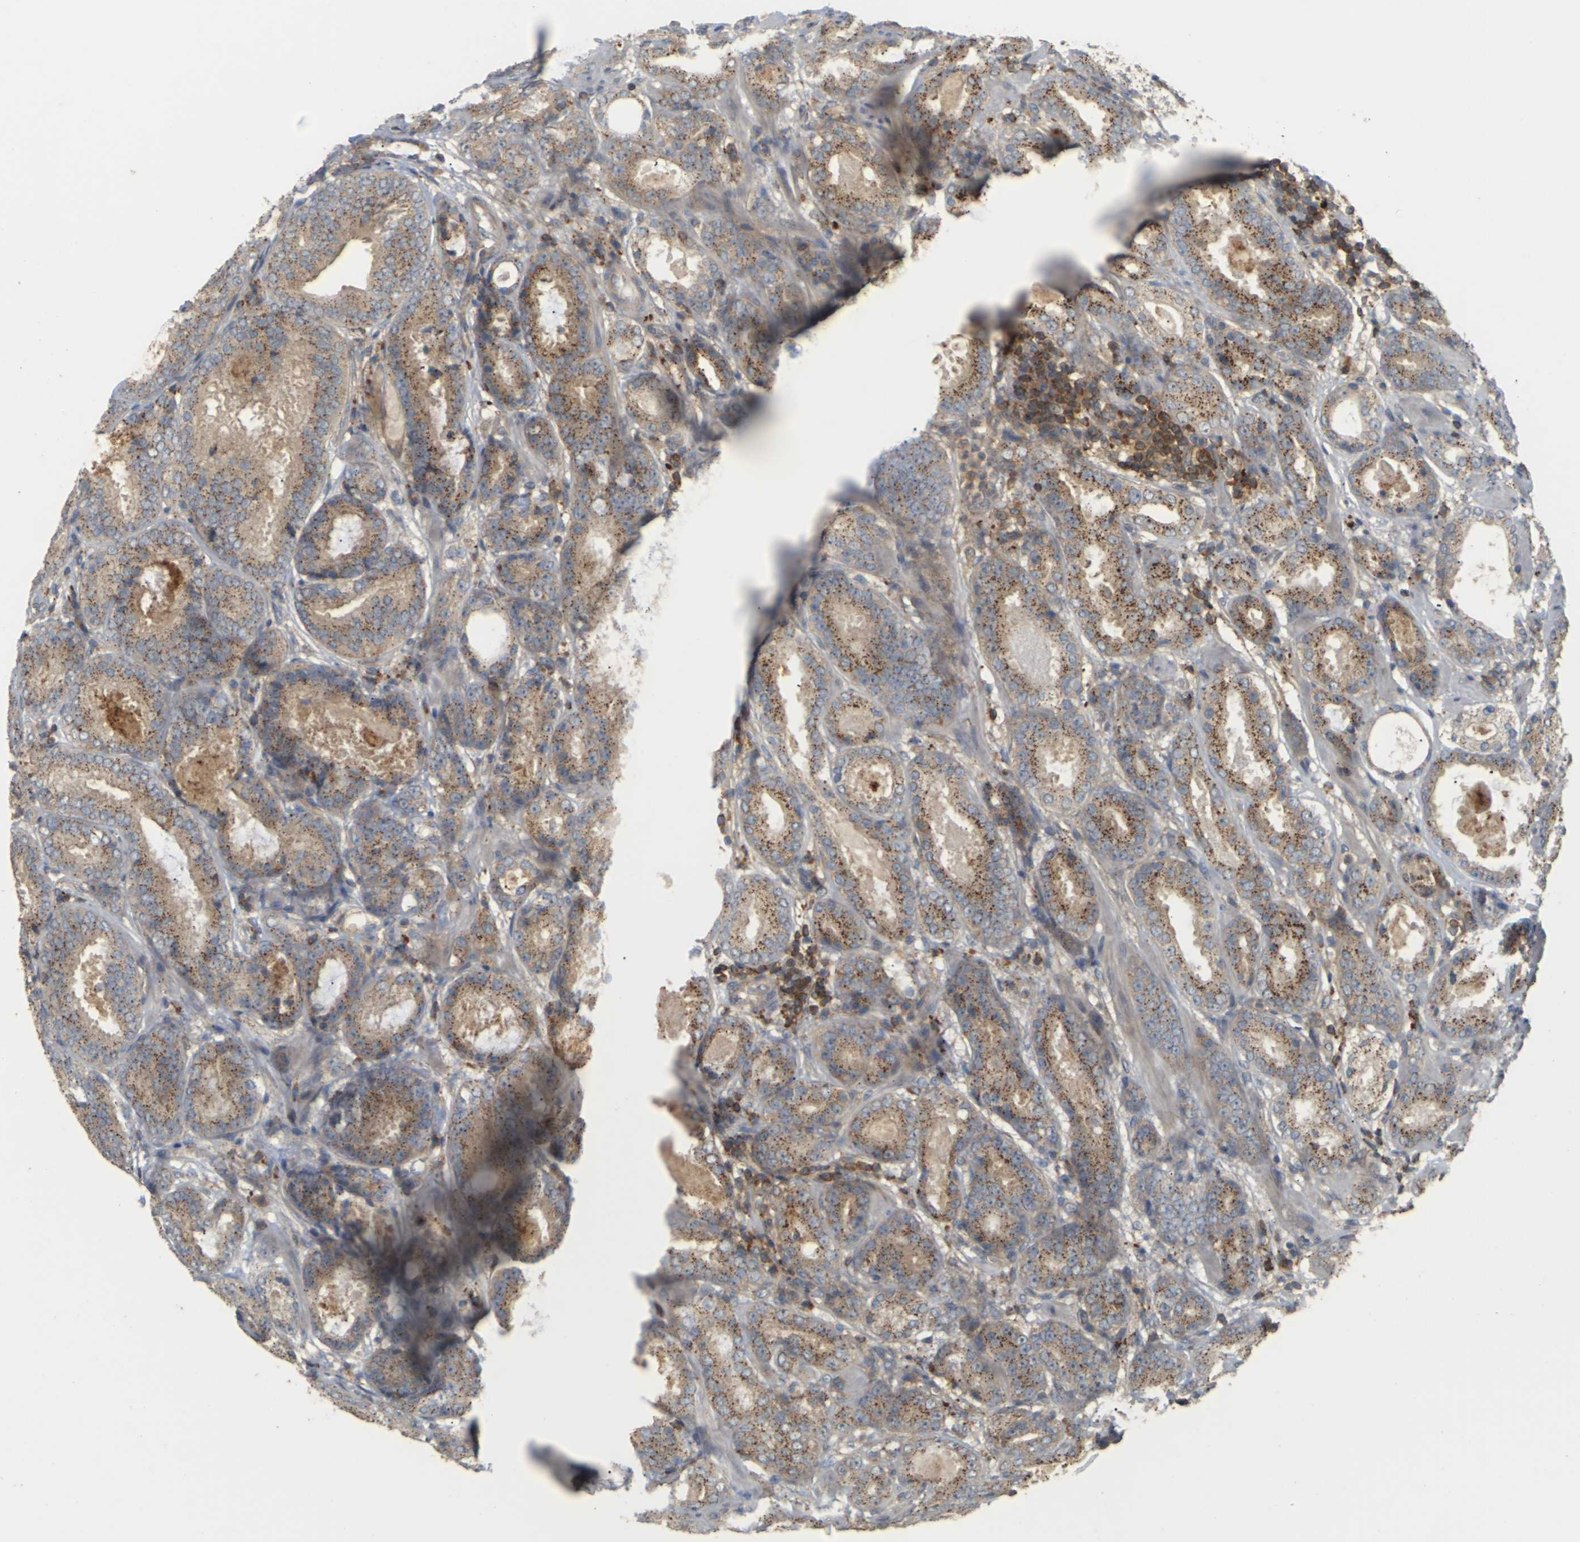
{"staining": {"intensity": "moderate", "quantity": ">75%", "location": "cytoplasmic/membranous"}, "tissue": "prostate cancer", "cell_type": "Tumor cells", "image_type": "cancer", "snomed": [{"axis": "morphology", "description": "Adenocarcinoma, Low grade"}, {"axis": "topography", "description": "Prostate"}], "caption": "This photomicrograph shows immunohistochemistry (IHC) staining of human prostate low-grade adenocarcinoma, with medium moderate cytoplasmic/membranous positivity in about >75% of tumor cells.", "gene": "KSR1", "patient": {"sex": "male", "age": 69}}